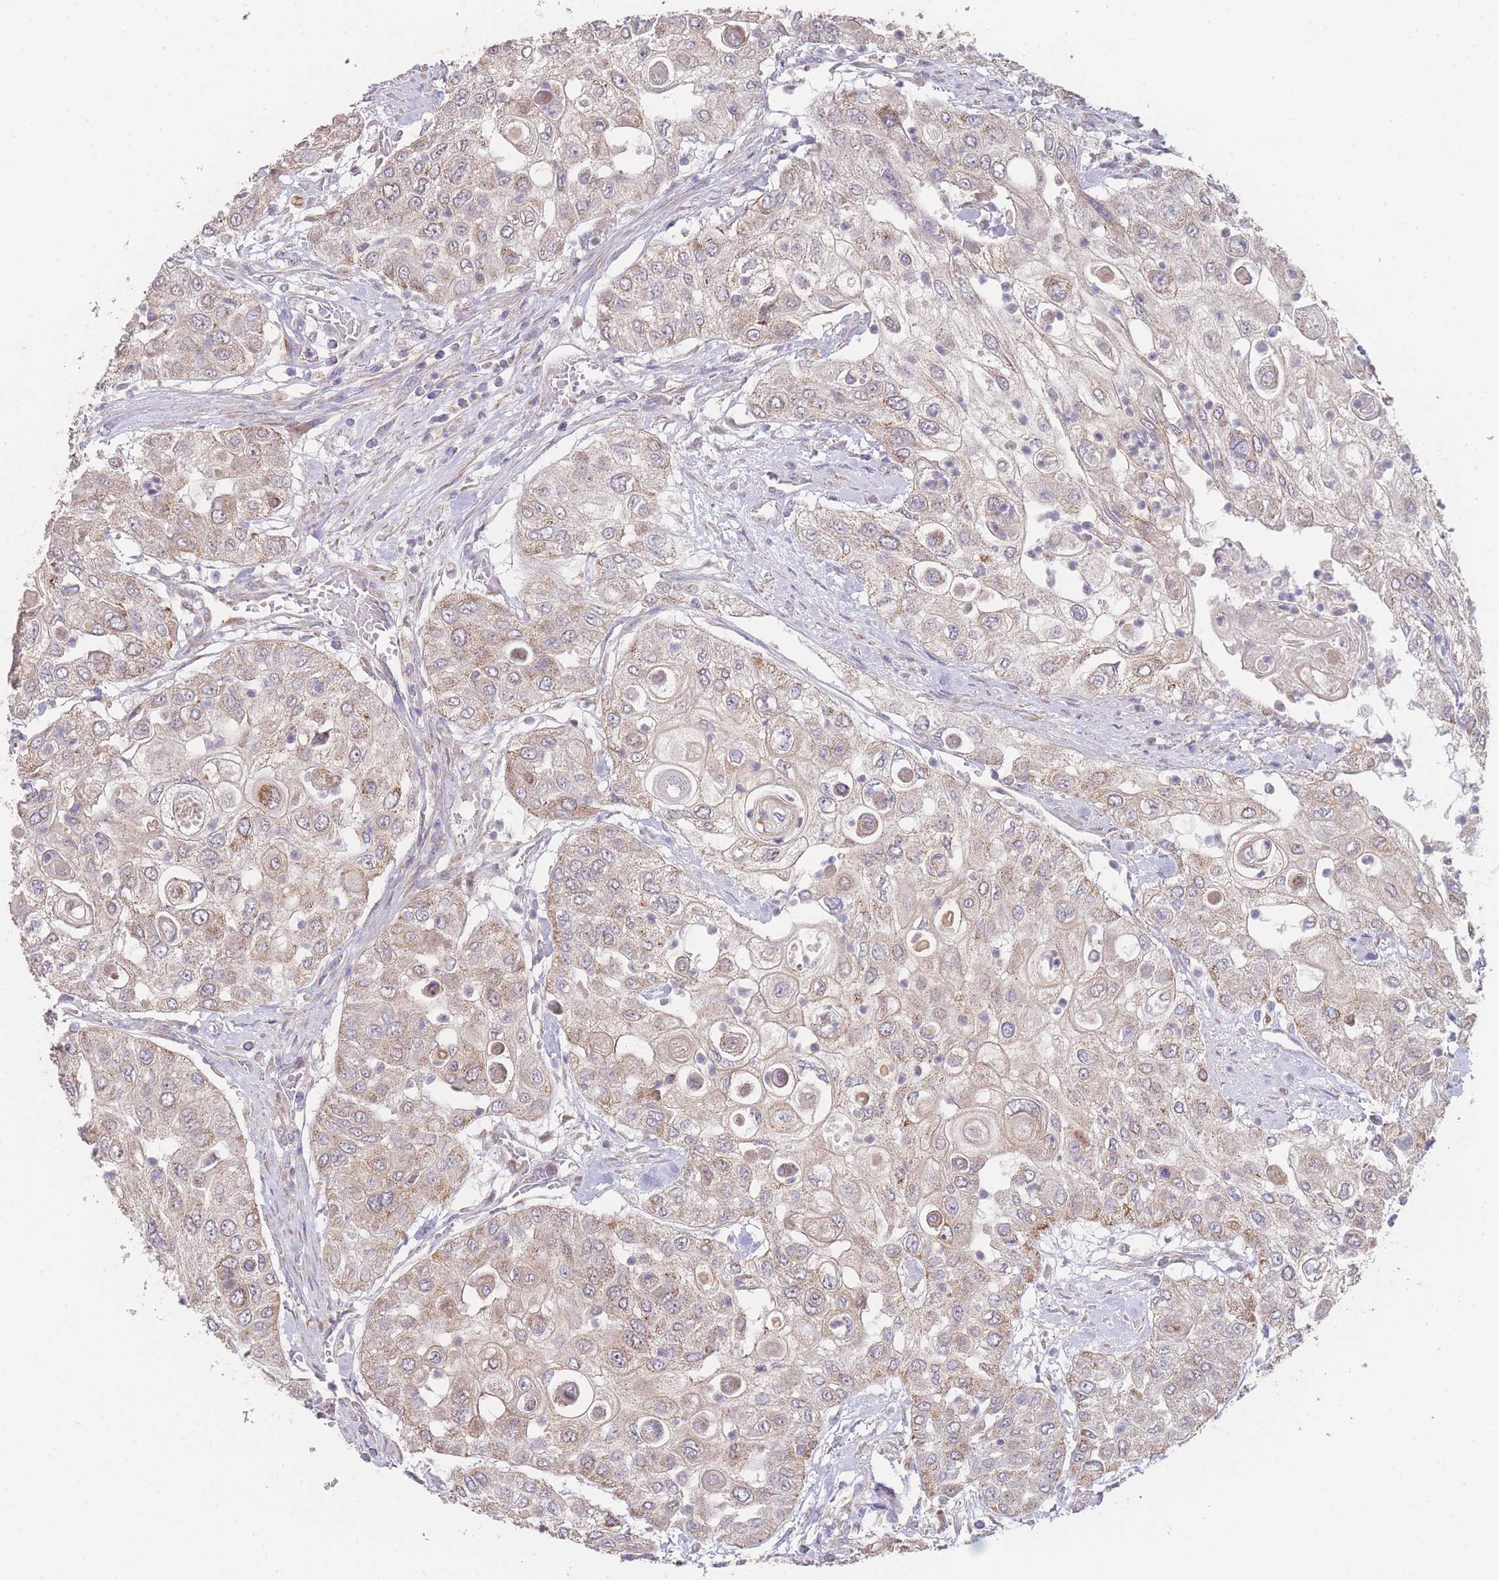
{"staining": {"intensity": "weak", "quantity": "25%-75%", "location": "cytoplasmic/membranous"}, "tissue": "urothelial cancer", "cell_type": "Tumor cells", "image_type": "cancer", "snomed": [{"axis": "morphology", "description": "Urothelial carcinoma, High grade"}, {"axis": "topography", "description": "Urinary bladder"}], "caption": "Protein expression analysis of urothelial cancer displays weak cytoplasmic/membranous expression in about 25%-75% of tumor cells.", "gene": "PXMP4", "patient": {"sex": "female", "age": 79}}